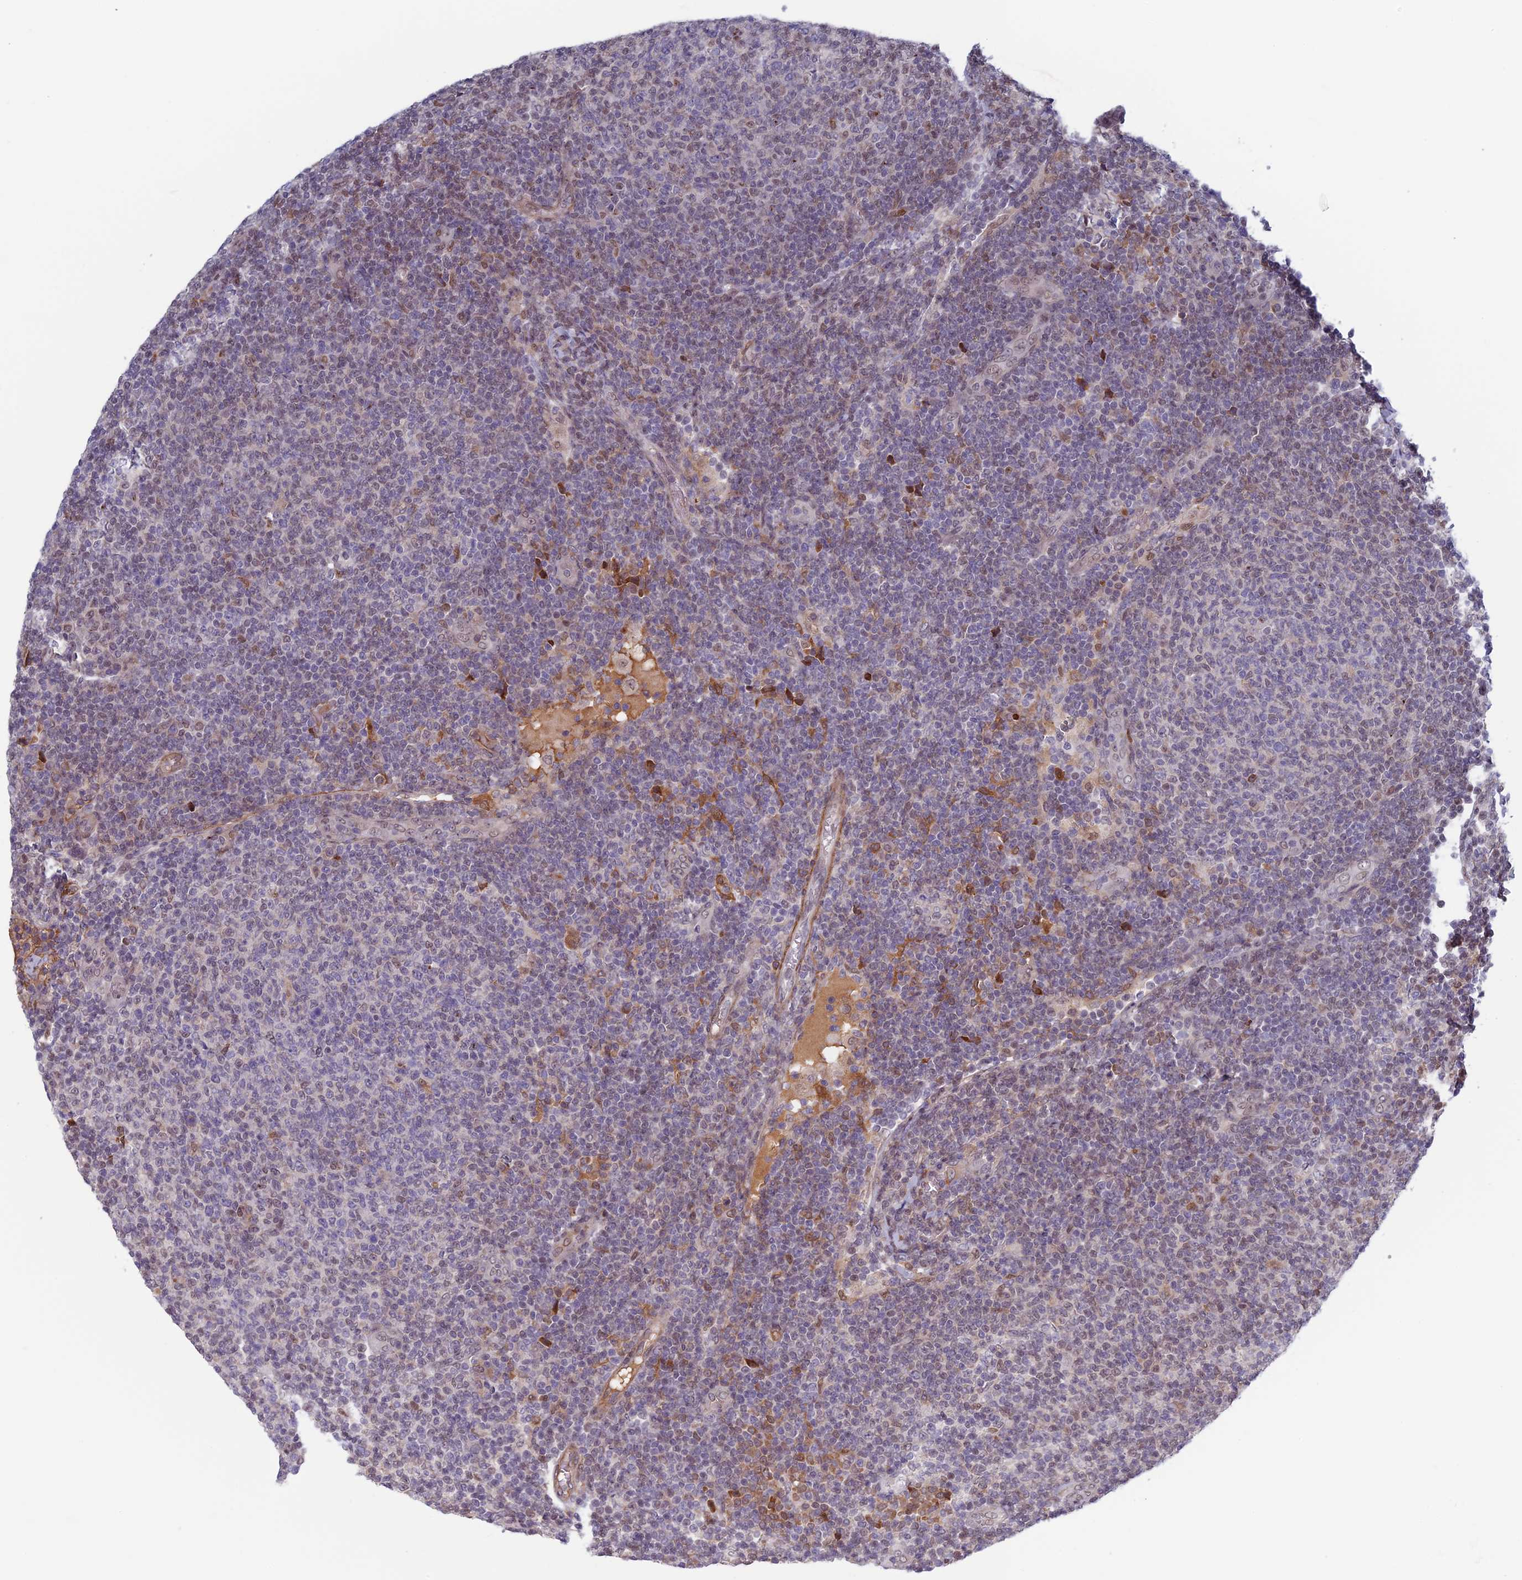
{"staining": {"intensity": "weak", "quantity": "<25%", "location": "nuclear"}, "tissue": "lymphoma", "cell_type": "Tumor cells", "image_type": "cancer", "snomed": [{"axis": "morphology", "description": "Malignant lymphoma, non-Hodgkin's type, Low grade"}, {"axis": "topography", "description": "Lymph node"}], "caption": "An image of human low-grade malignant lymphoma, non-Hodgkin's type is negative for staining in tumor cells.", "gene": "FADS1", "patient": {"sex": "male", "age": 66}}